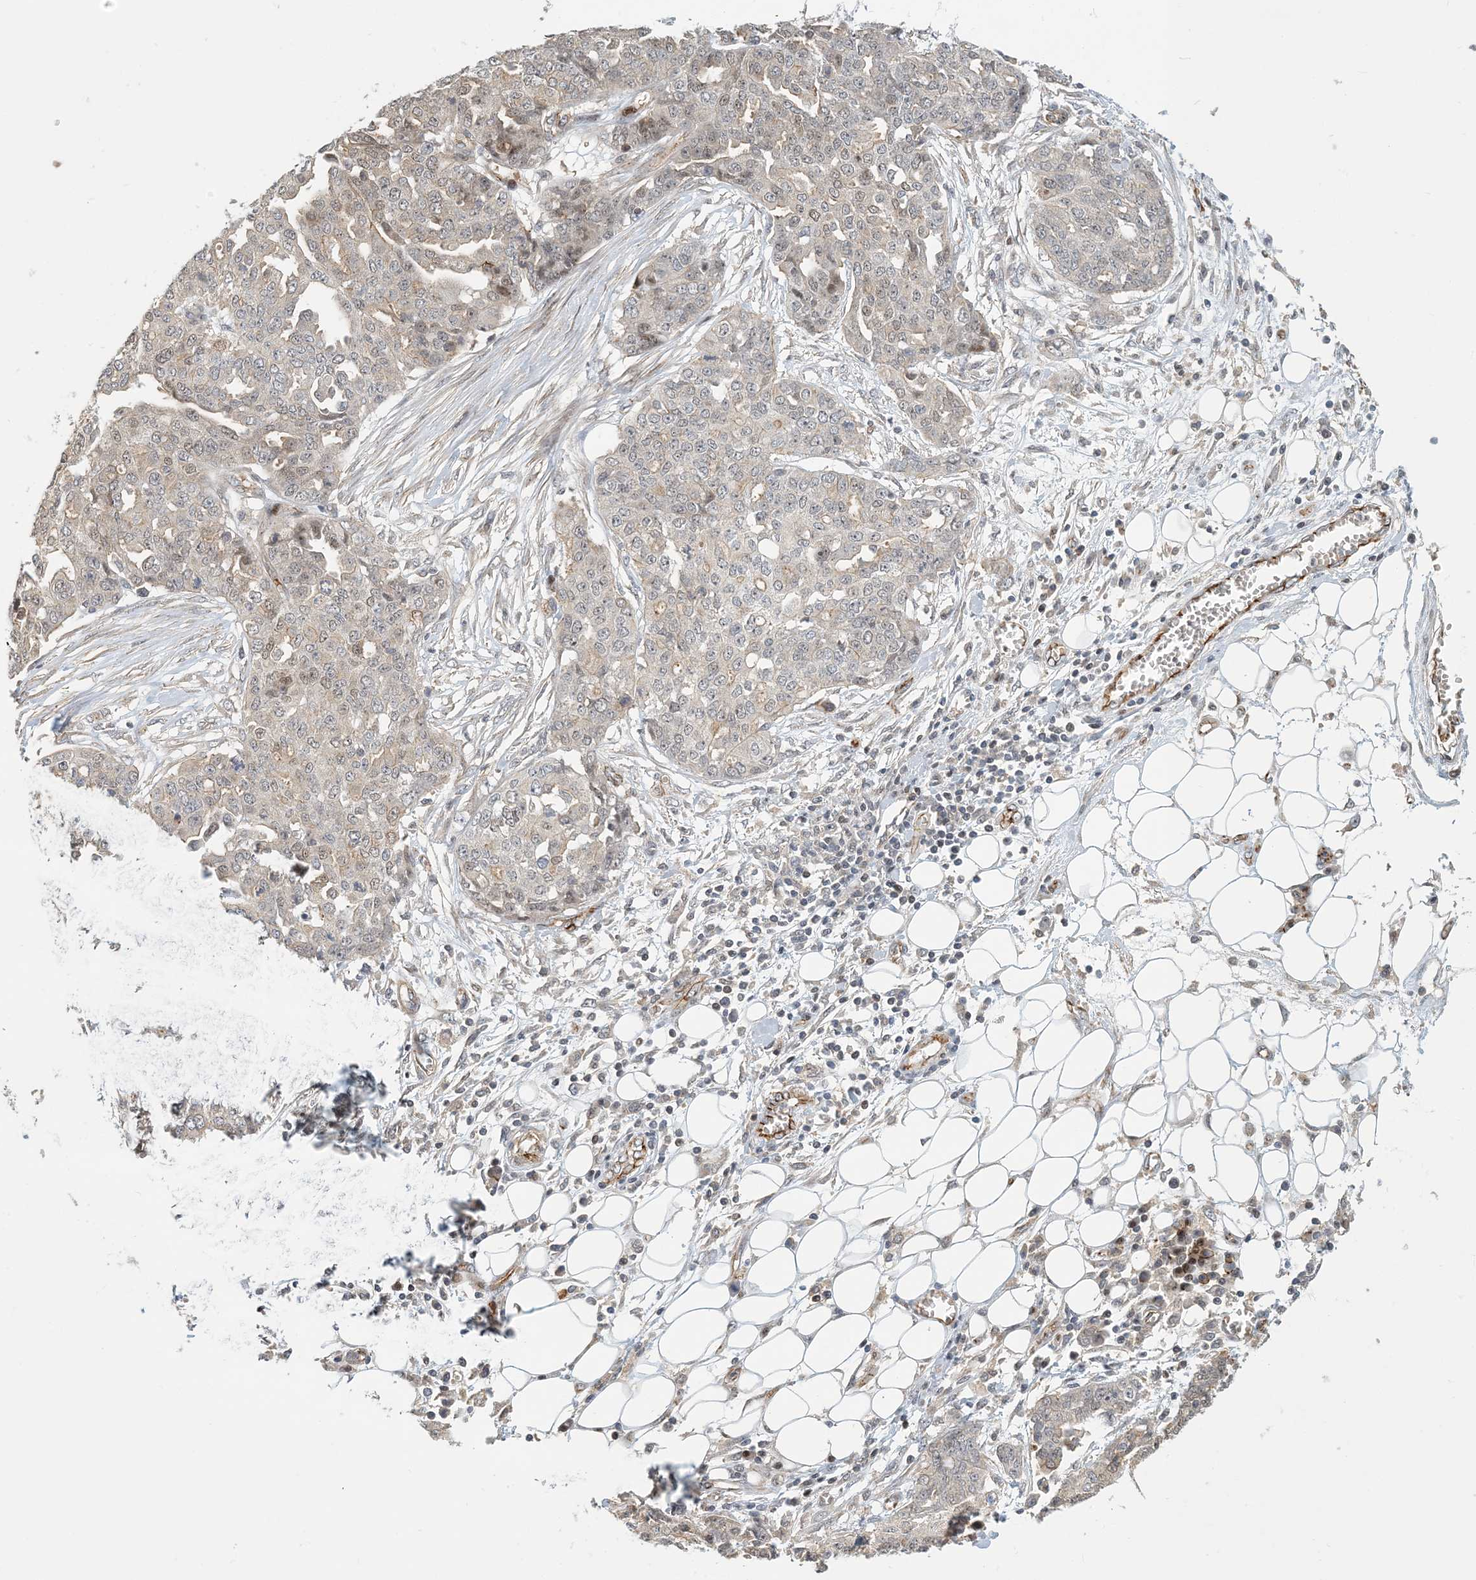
{"staining": {"intensity": "negative", "quantity": "none", "location": "none"}, "tissue": "ovarian cancer", "cell_type": "Tumor cells", "image_type": "cancer", "snomed": [{"axis": "morphology", "description": "Cystadenocarcinoma, serous, NOS"}, {"axis": "topography", "description": "Soft tissue"}, {"axis": "topography", "description": "Ovary"}], "caption": "This is an immunohistochemistry (IHC) photomicrograph of ovarian serous cystadenocarcinoma. There is no expression in tumor cells.", "gene": "MAPKBP1", "patient": {"sex": "female", "age": 57}}